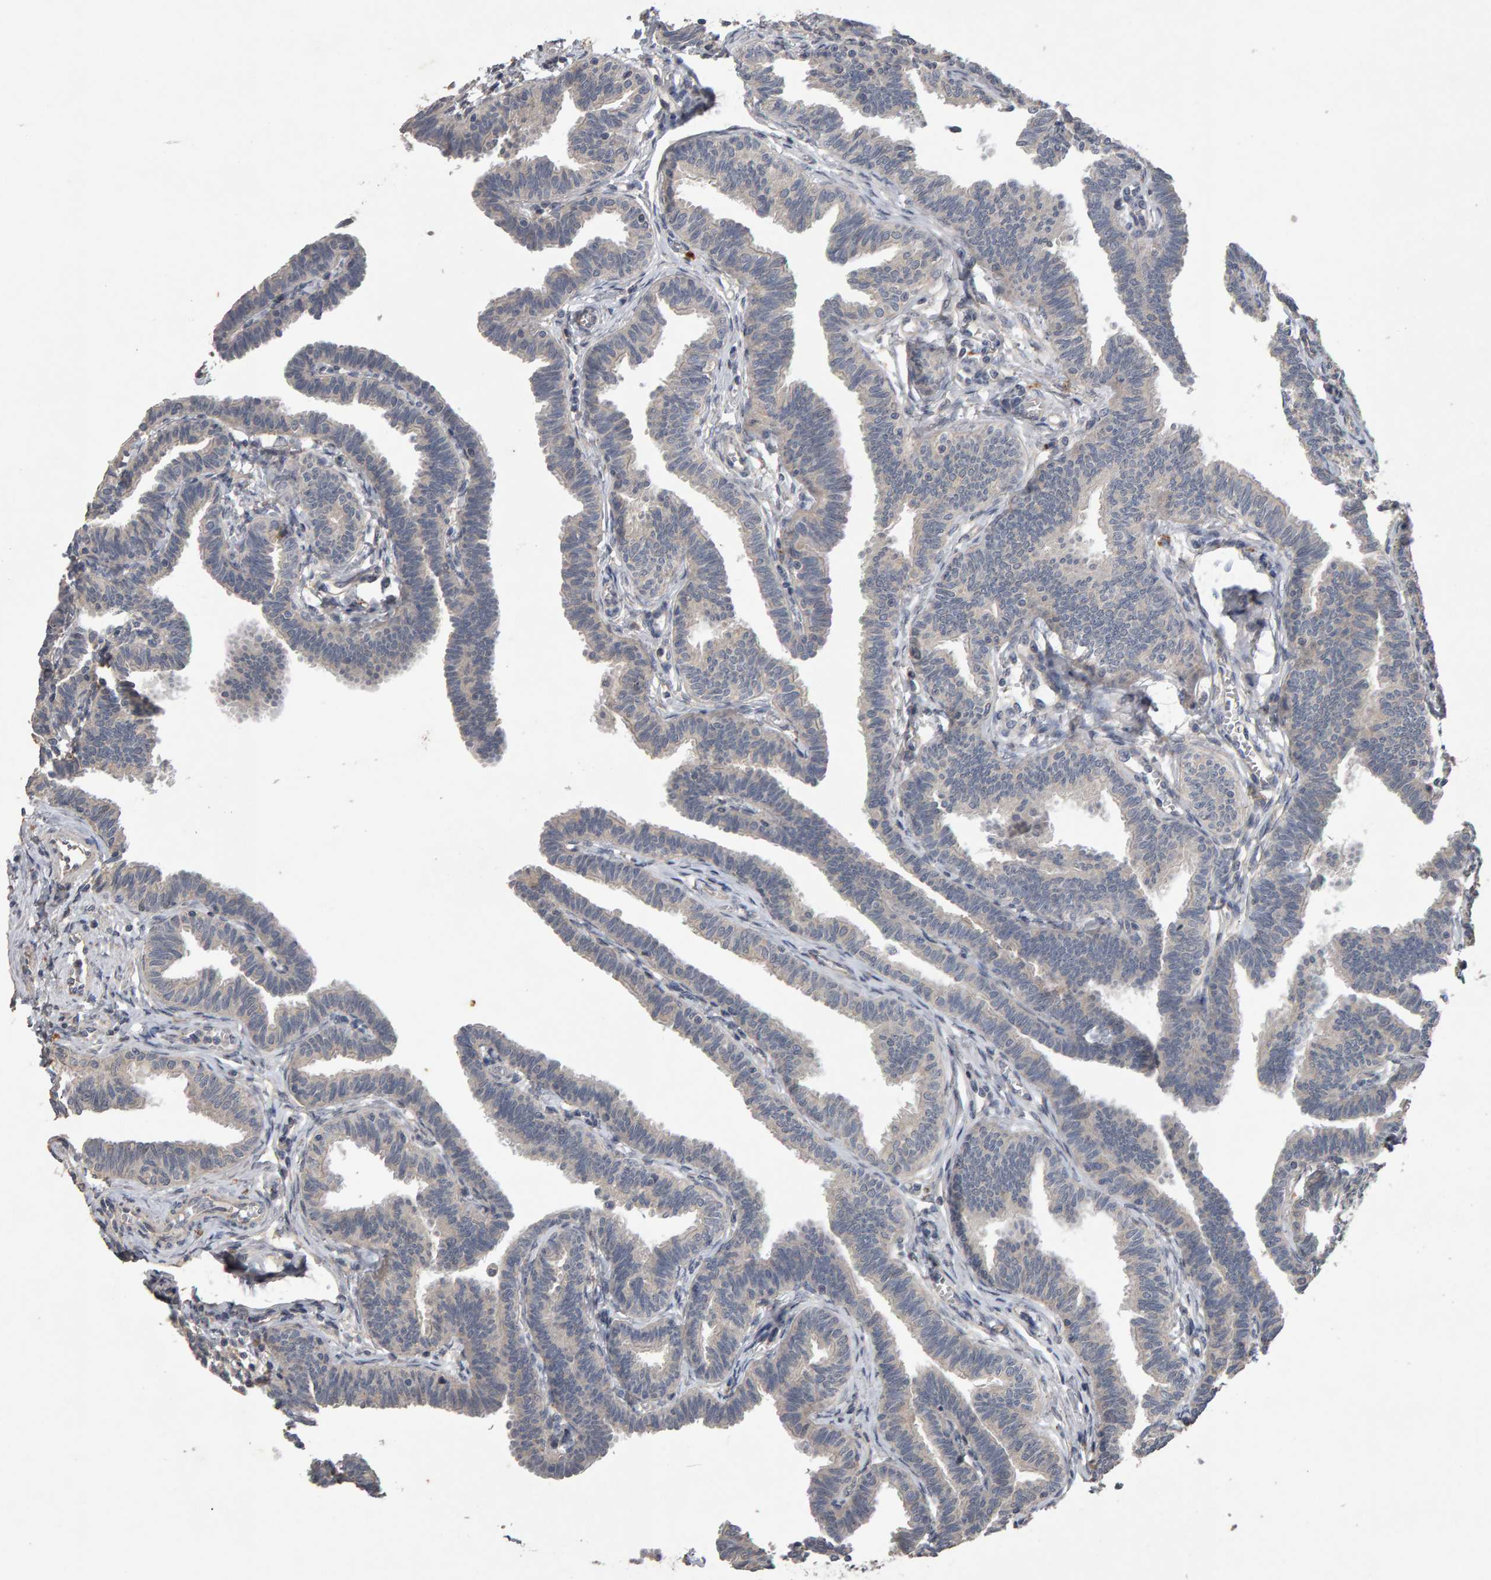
{"staining": {"intensity": "weak", "quantity": "<25%", "location": "cytoplasmic/membranous"}, "tissue": "fallopian tube", "cell_type": "Glandular cells", "image_type": "normal", "snomed": [{"axis": "morphology", "description": "Normal tissue, NOS"}, {"axis": "topography", "description": "Fallopian tube"}, {"axis": "topography", "description": "Ovary"}], "caption": "Immunohistochemistry histopathology image of unremarkable fallopian tube: human fallopian tube stained with DAB displays no significant protein positivity in glandular cells.", "gene": "COASY", "patient": {"sex": "female", "age": 23}}